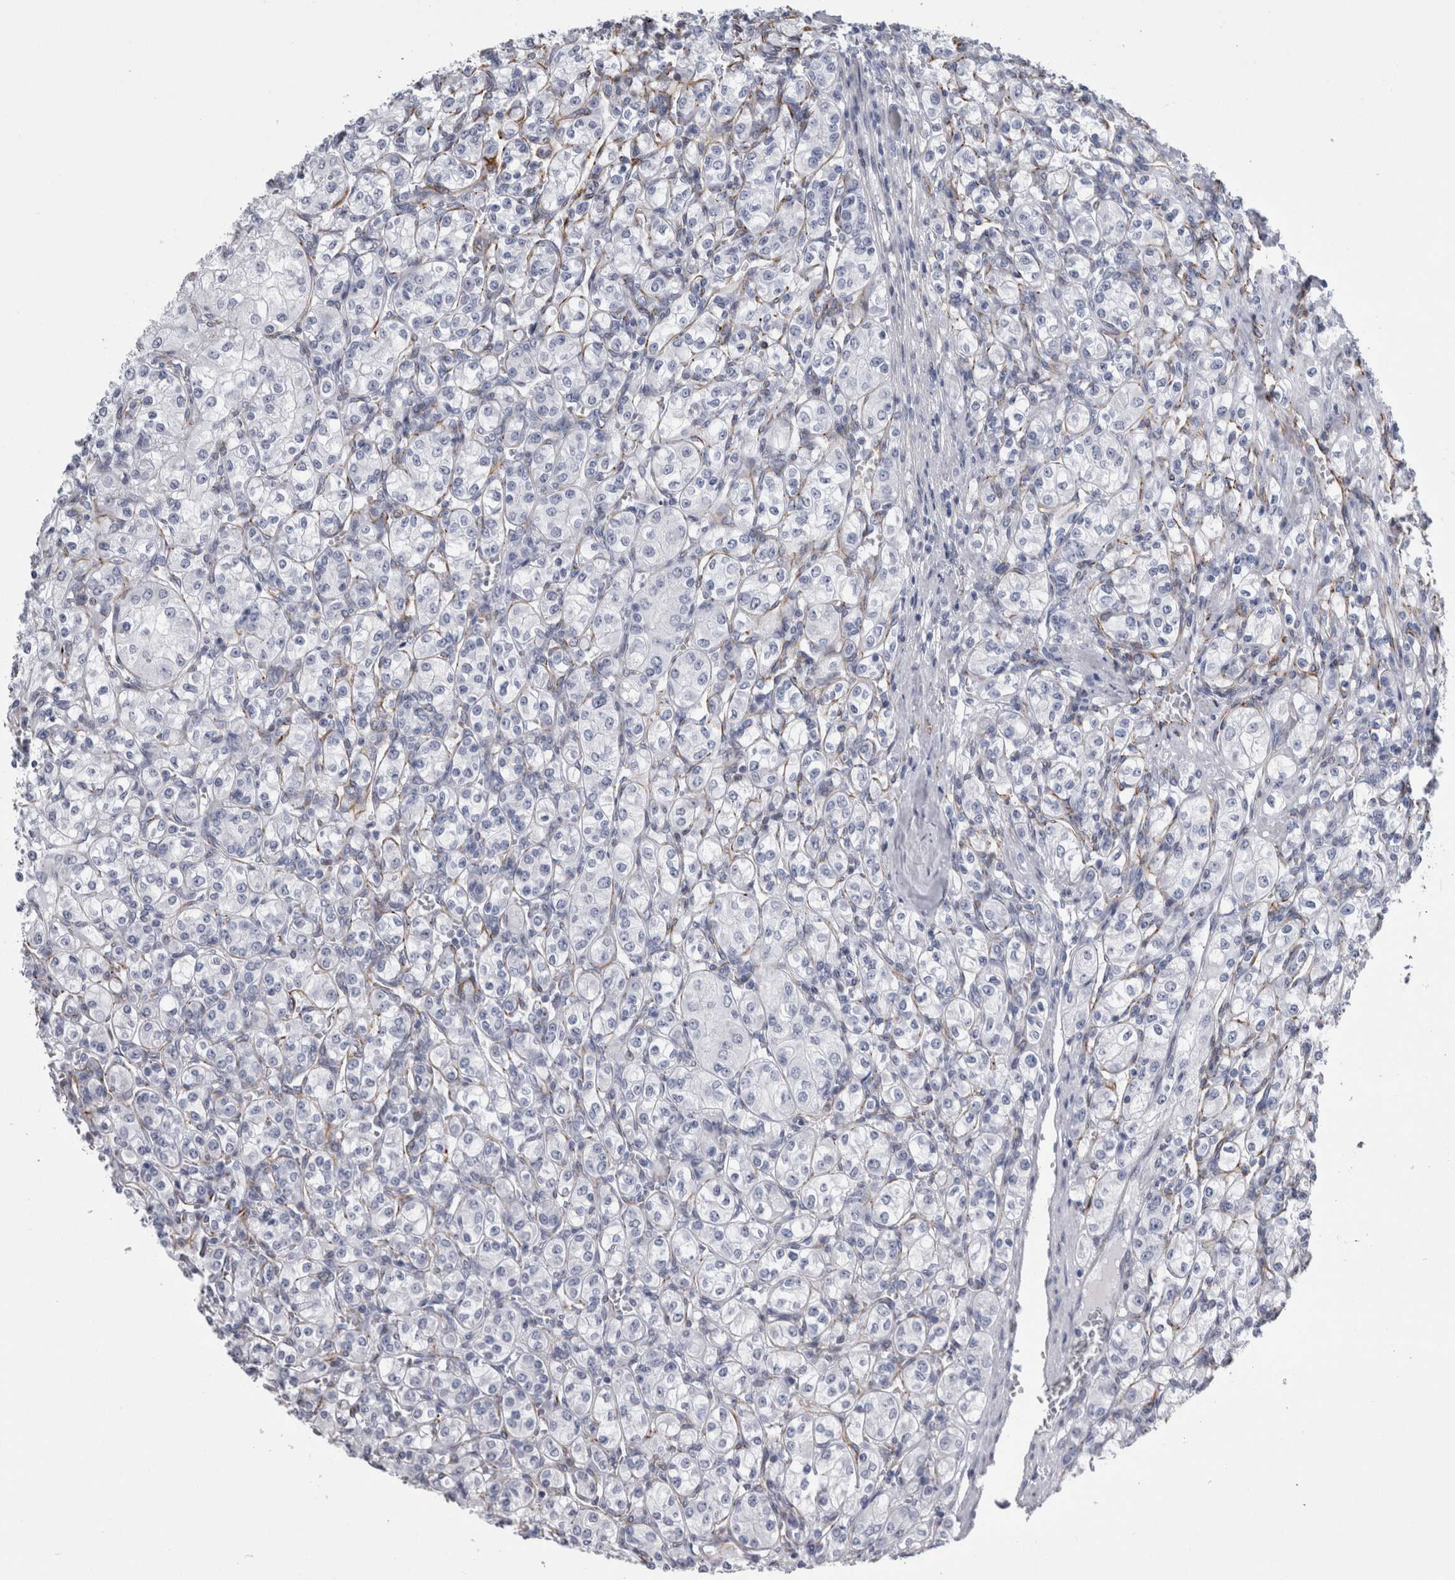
{"staining": {"intensity": "negative", "quantity": "none", "location": "none"}, "tissue": "renal cancer", "cell_type": "Tumor cells", "image_type": "cancer", "snomed": [{"axis": "morphology", "description": "Adenocarcinoma, NOS"}, {"axis": "topography", "description": "Kidney"}], "caption": "Renal cancer (adenocarcinoma) was stained to show a protein in brown. There is no significant expression in tumor cells.", "gene": "VWDE", "patient": {"sex": "male", "age": 77}}